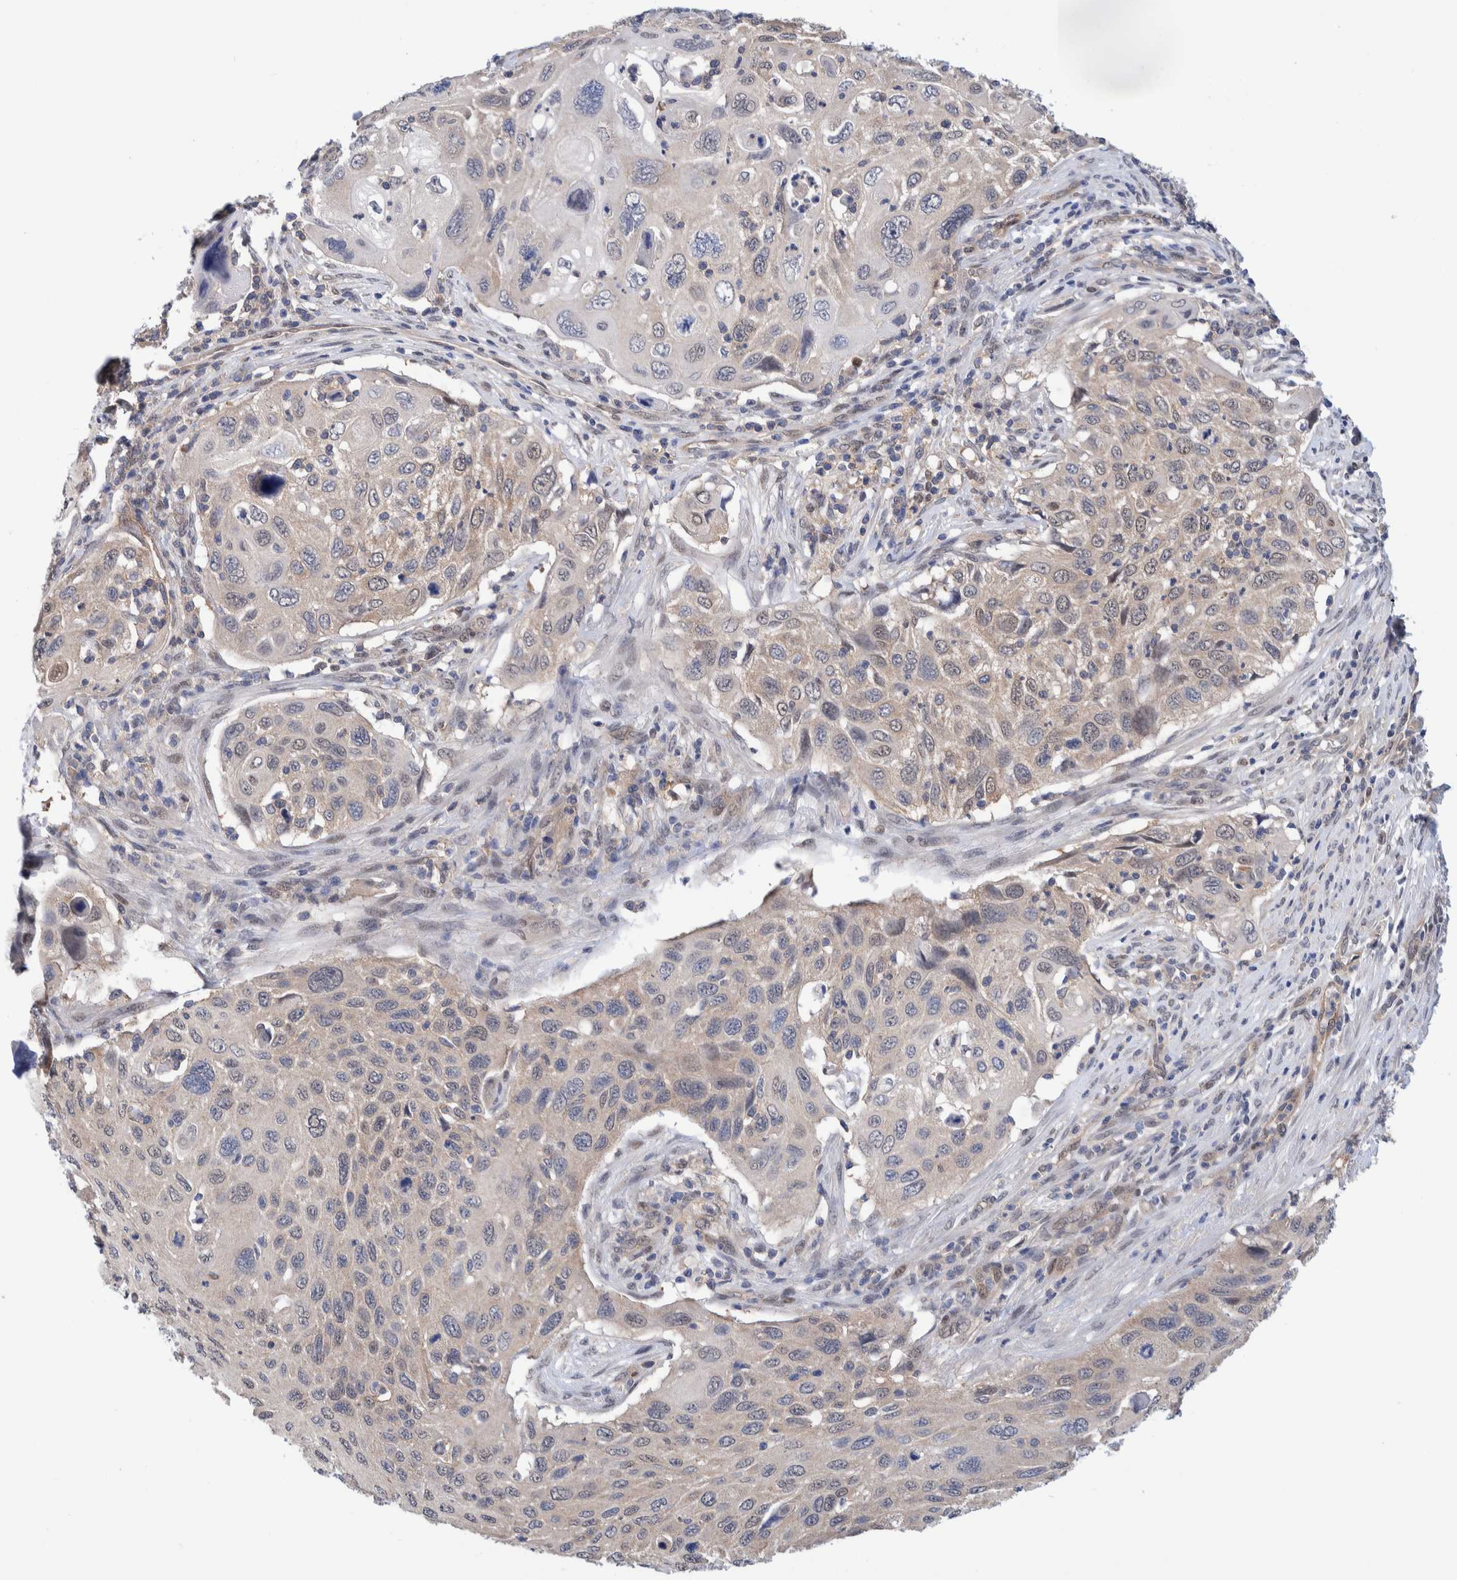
{"staining": {"intensity": "weak", "quantity": "<25%", "location": "cytoplasmic/membranous"}, "tissue": "cervical cancer", "cell_type": "Tumor cells", "image_type": "cancer", "snomed": [{"axis": "morphology", "description": "Squamous cell carcinoma, NOS"}, {"axis": "topography", "description": "Cervix"}], "caption": "Tumor cells are negative for brown protein staining in cervical cancer (squamous cell carcinoma).", "gene": "PFAS", "patient": {"sex": "female", "age": 70}}